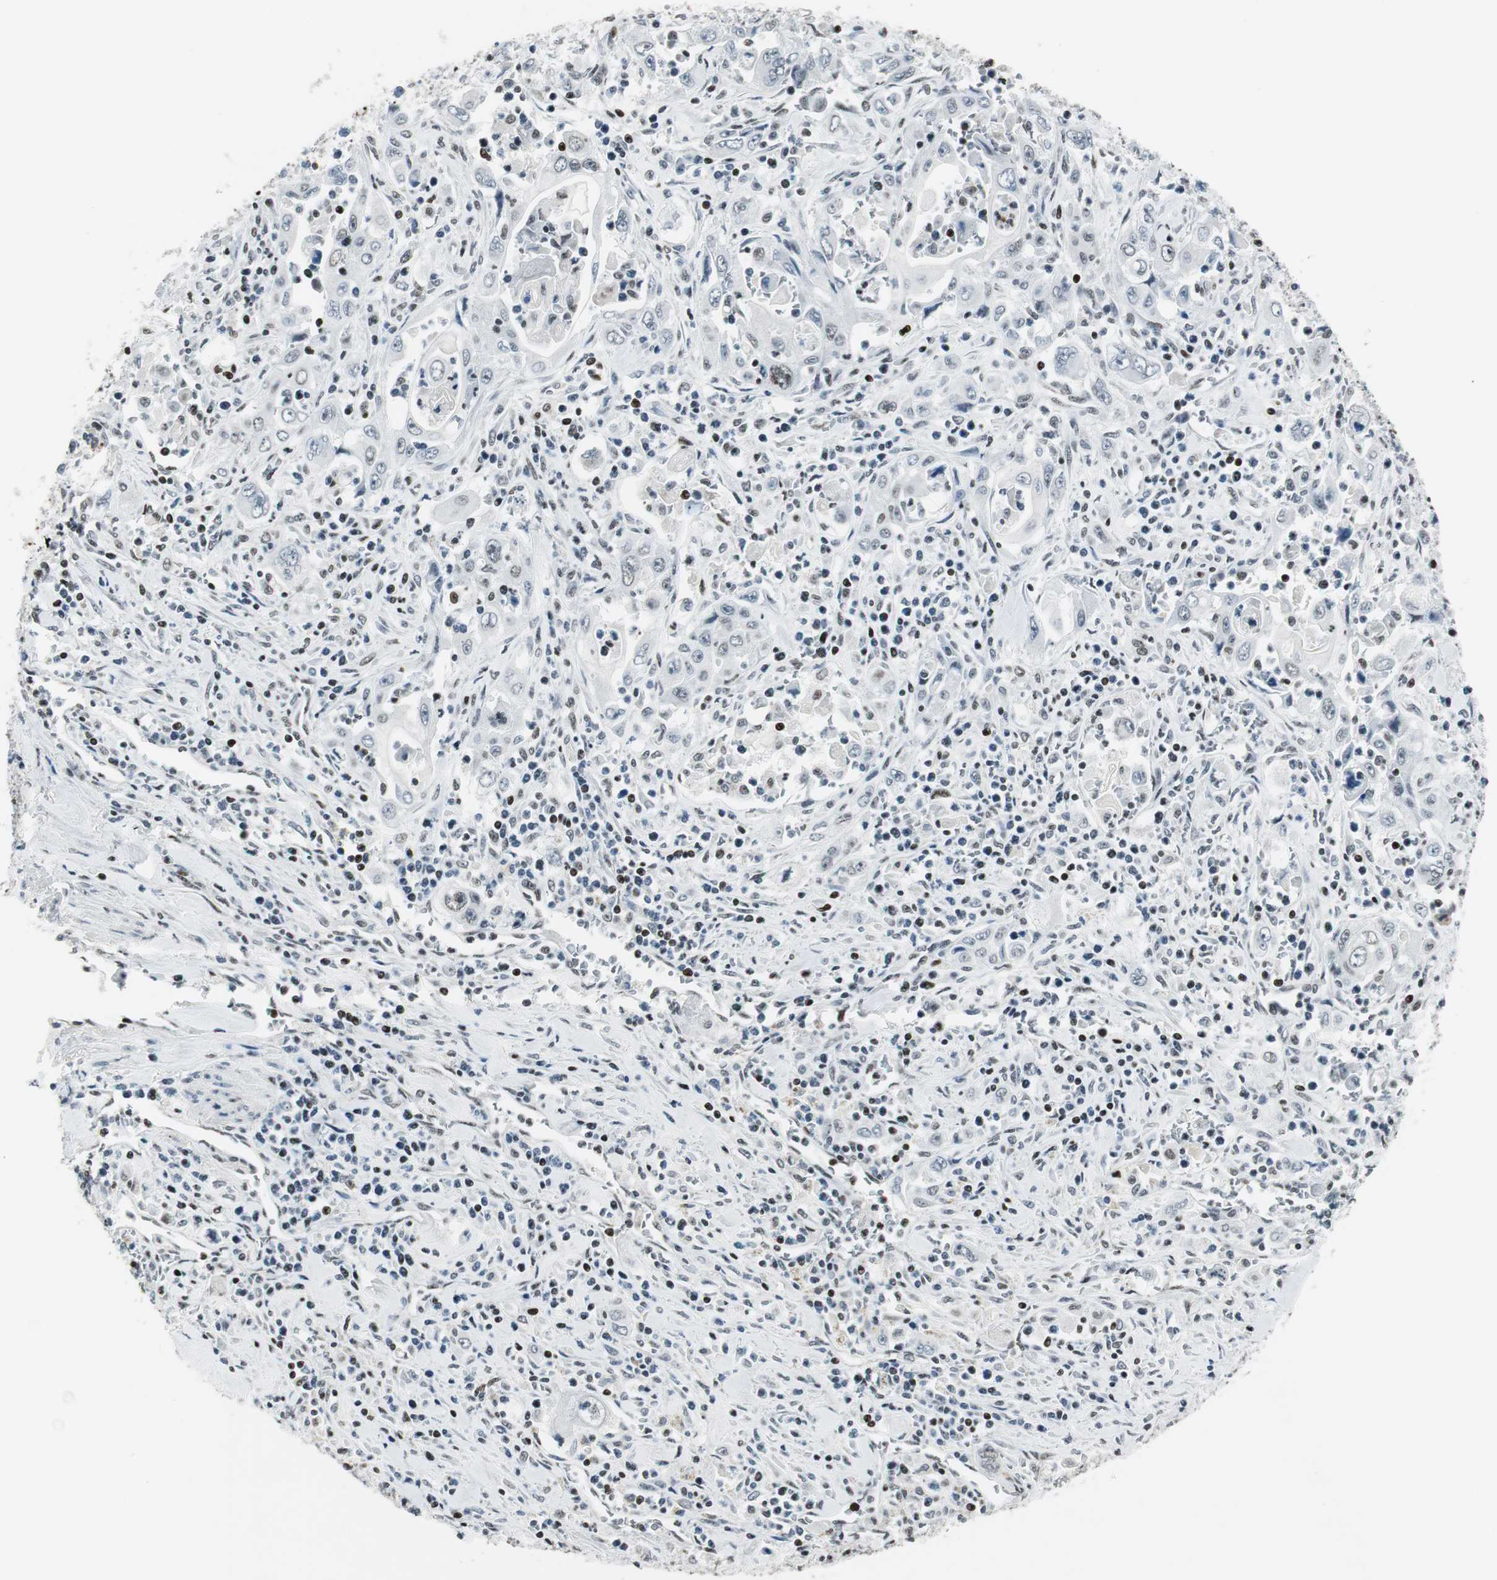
{"staining": {"intensity": "negative", "quantity": "none", "location": "none"}, "tissue": "pancreatic cancer", "cell_type": "Tumor cells", "image_type": "cancer", "snomed": [{"axis": "morphology", "description": "Adenocarcinoma, NOS"}, {"axis": "topography", "description": "Pancreas"}], "caption": "Tumor cells show no significant expression in adenocarcinoma (pancreatic).", "gene": "RBBP4", "patient": {"sex": "male", "age": 70}}